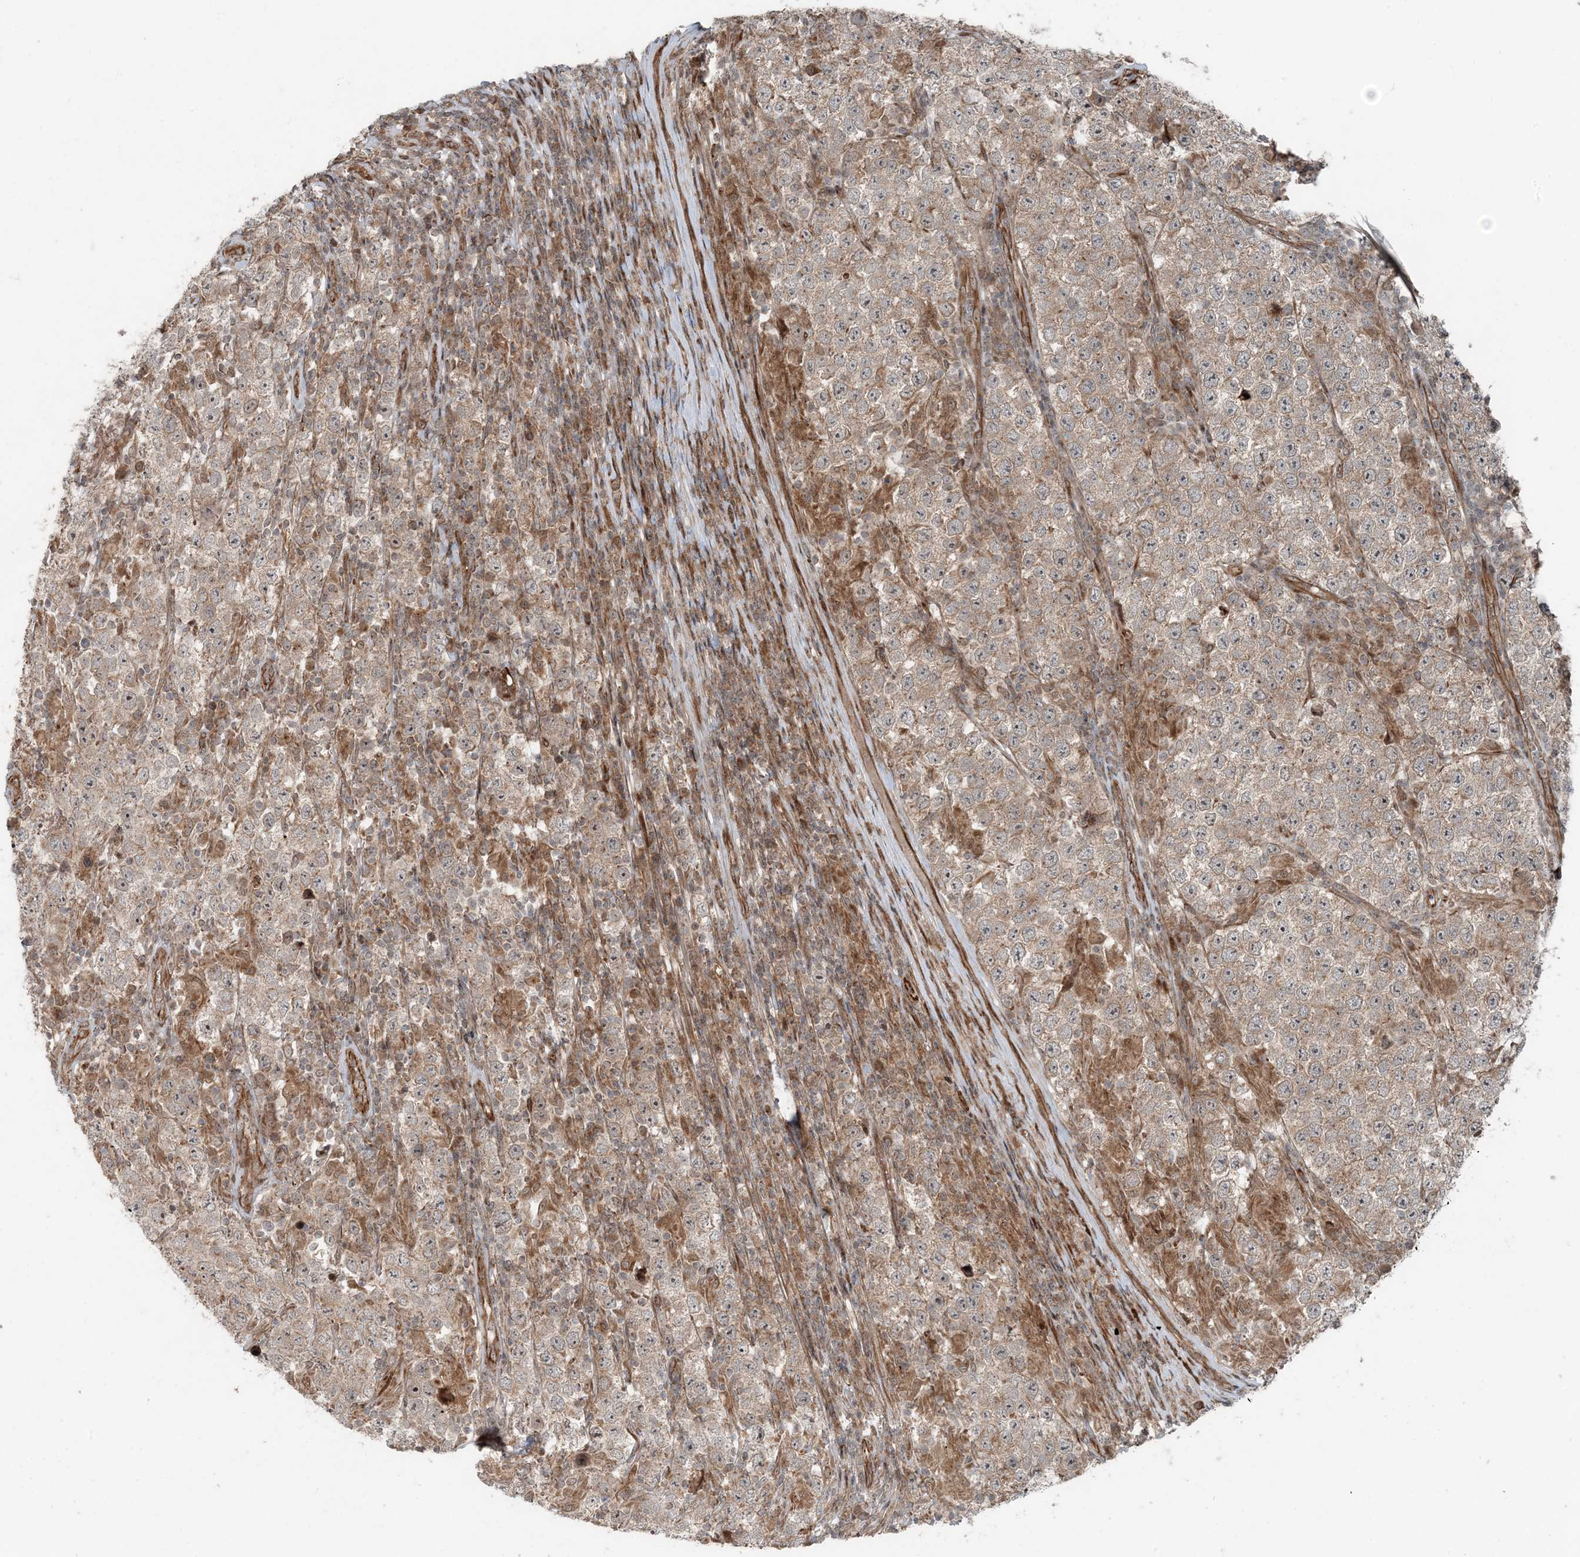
{"staining": {"intensity": "weak", "quantity": ">75%", "location": "cytoplasmic/membranous"}, "tissue": "testis cancer", "cell_type": "Tumor cells", "image_type": "cancer", "snomed": [{"axis": "morphology", "description": "Normal tissue, NOS"}, {"axis": "morphology", "description": "Urothelial carcinoma, High grade"}, {"axis": "morphology", "description": "Seminoma, NOS"}, {"axis": "morphology", "description": "Carcinoma, Embryonal, NOS"}, {"axis": "topography", "description": "Urinary bladder"}, {"axis": "topography", "description": "Testis"}], "caption": "Human testis embryonal carcinoma stained for a protein (brown) shows weak cytoplasmic/membranous positive expression in approximately >75% of tumor cells.", "gene": "EDEM2", "patient": {"sex": "male", "age": 41}}